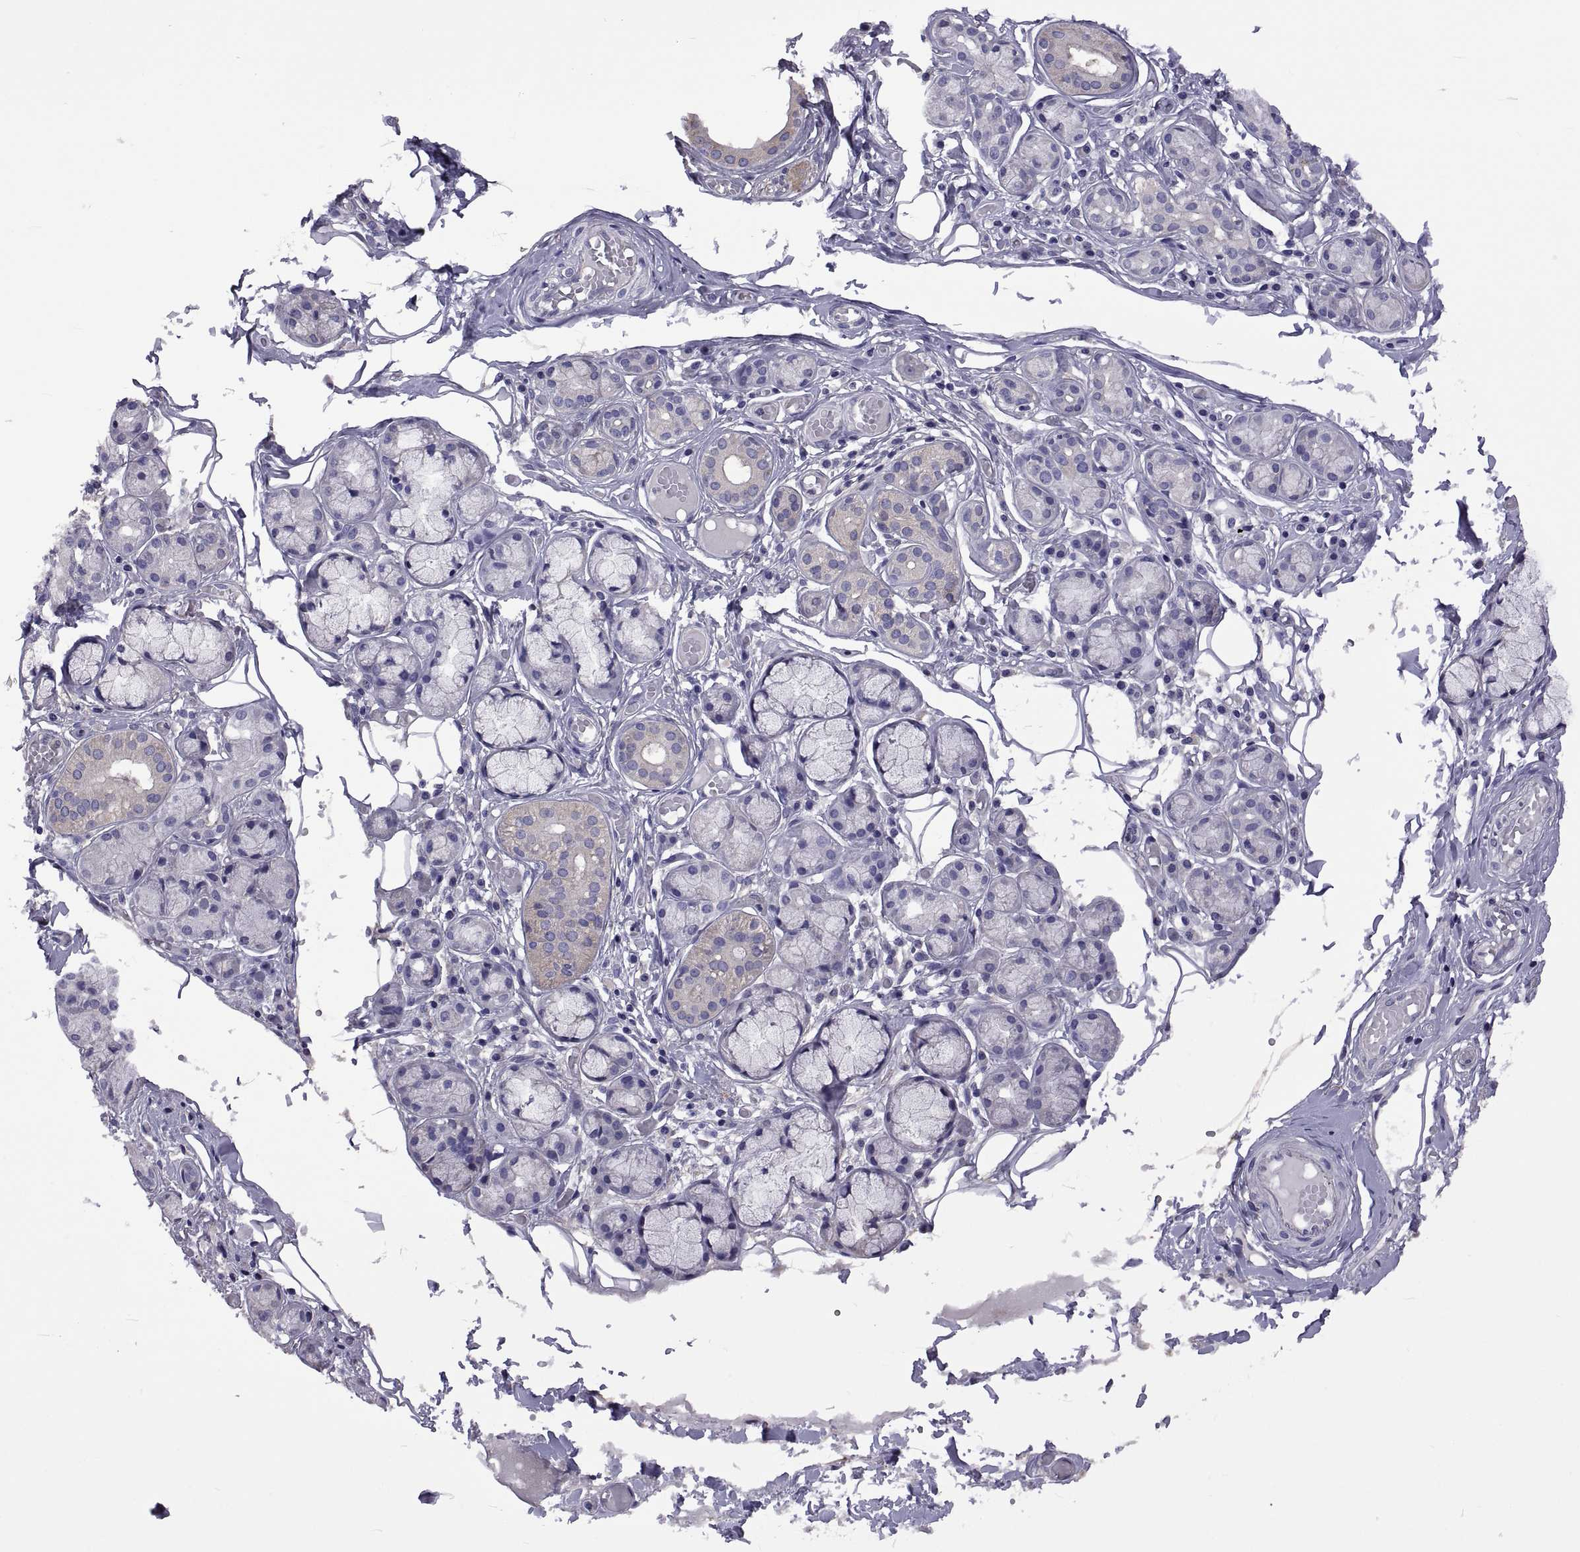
{"staining": {"intensity": "weak", "quantity": "<25%", "location": "cytoplasmic/membranous"}, "tissue": "salivary gland", "cell_type": "Glandular cells", "image_type": "normal", "snomed": [{"axis": "morphology", "description": "Normal tissue, NOS"}, {"axis": "topography", "description": "Salivary gland"}, {"axis": "topography", "description": "Peripheral nerve tissue"}], "caption": "This histopathology image is of benign salivary gland stained with IHC to label a protein in brown with the nuclei are counter-stained blue. There is no expression in glandular cells. (Brightfield microscopy of DAB immunohistochemistry at high magnification).", "gene": "TMC3", "patient": {"sex": "male", "age": 71}}